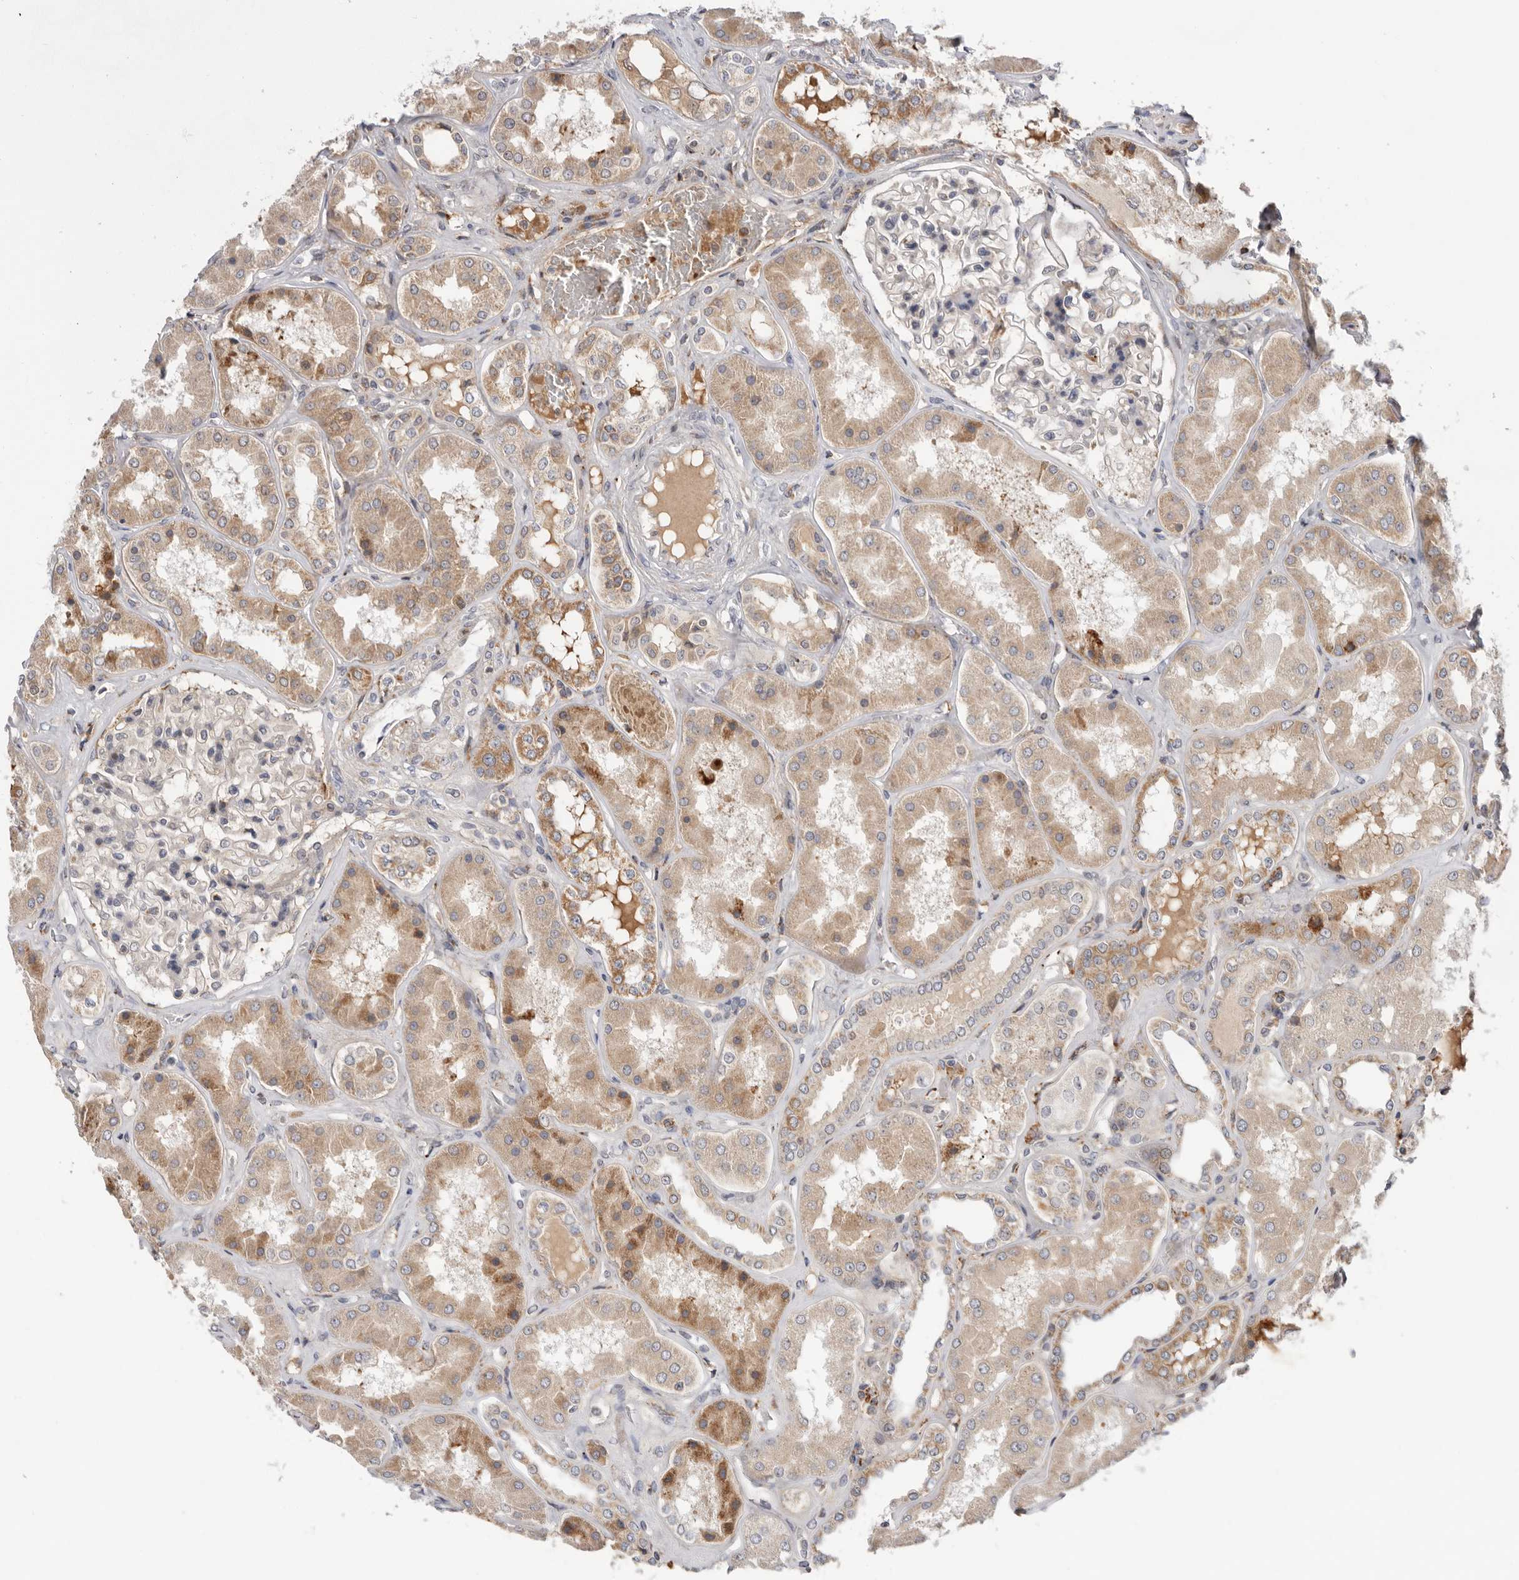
{"staining": {"intensity": "negative", "quantity": "none", "location": "none"}, "tissue": "kidney", "cell_type": "Cells in glomeruli", "image_type": "normal", "snomed": [{"axis": "morphology", "description": "Normal tissue, NOS"}, {"axis": "topography", "description": "Kidney"}], "caption": "Photomicrograph shows no protein staining in cells in glomeruli of normal kidney.", "gene": "RNF213", "patient": {"sex": "female", "age": 56}}